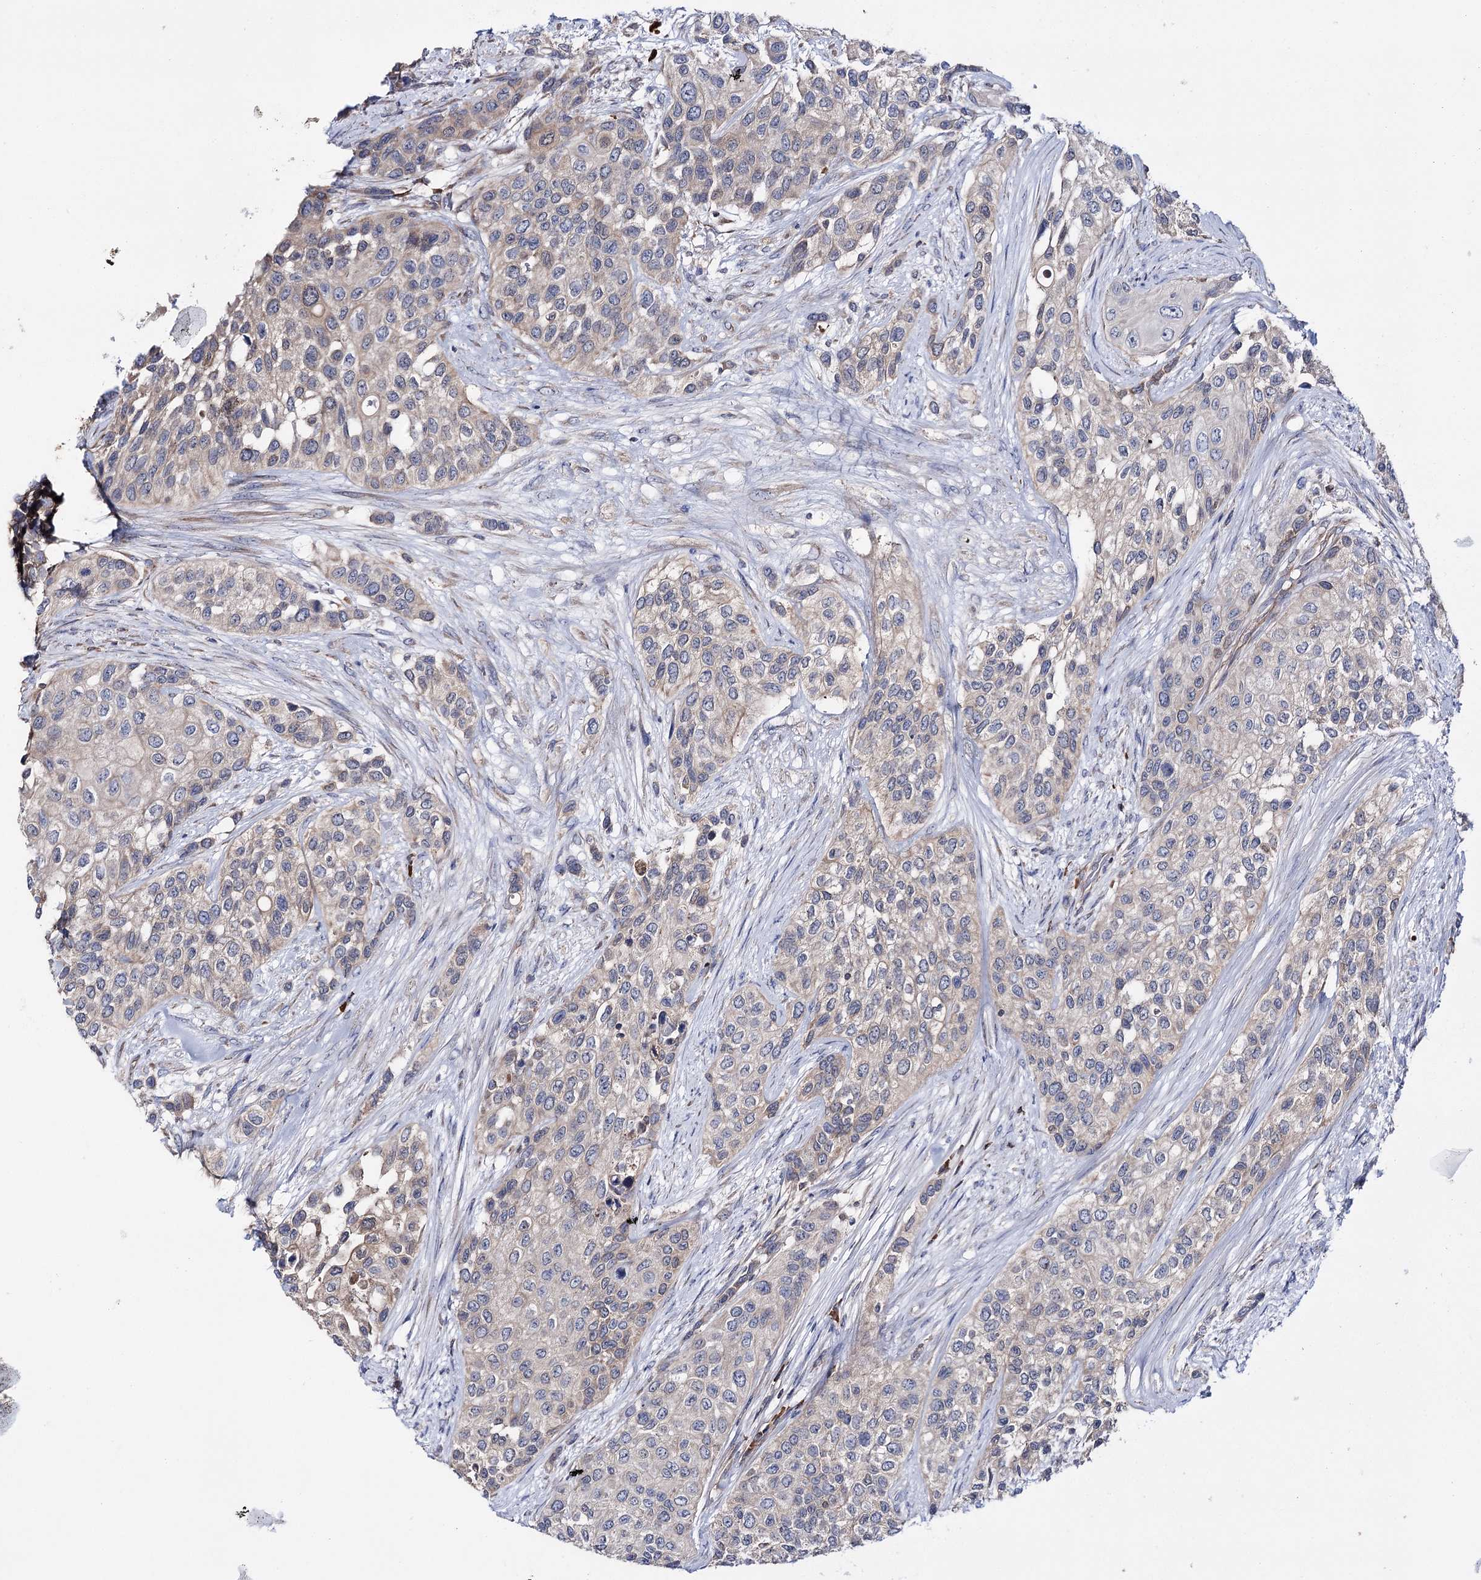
{"staining": {"intensity": "weak", "quantity": "25%-75%", "location": "cytoplasmic/membranous"}, "tissue": "urothelial cancer", "cell_type": "Tumor cells", "image_type": "cancer", "snomed": [{"axis": "morphology", "description": "Normal tissue, NOS"}, {"axis": "morphology", "description": "Urothelial carcinoma, High grade"}, {"axis": "topography", "description": "Vascular tissue"}, {"axis": "topography", "description": "Urinary bladder"}], "caption": "The photomicrograph demonstrates immunohistochemical staining of urothelial cancer. There is weak cytoplasmic/membranous expression is appreciated in about 25%-75% of tumor cells. (IHC, brightfield microscopy, high magnification).", "gene": "PTER", "patient": {"sex": "female", "age": 56}}